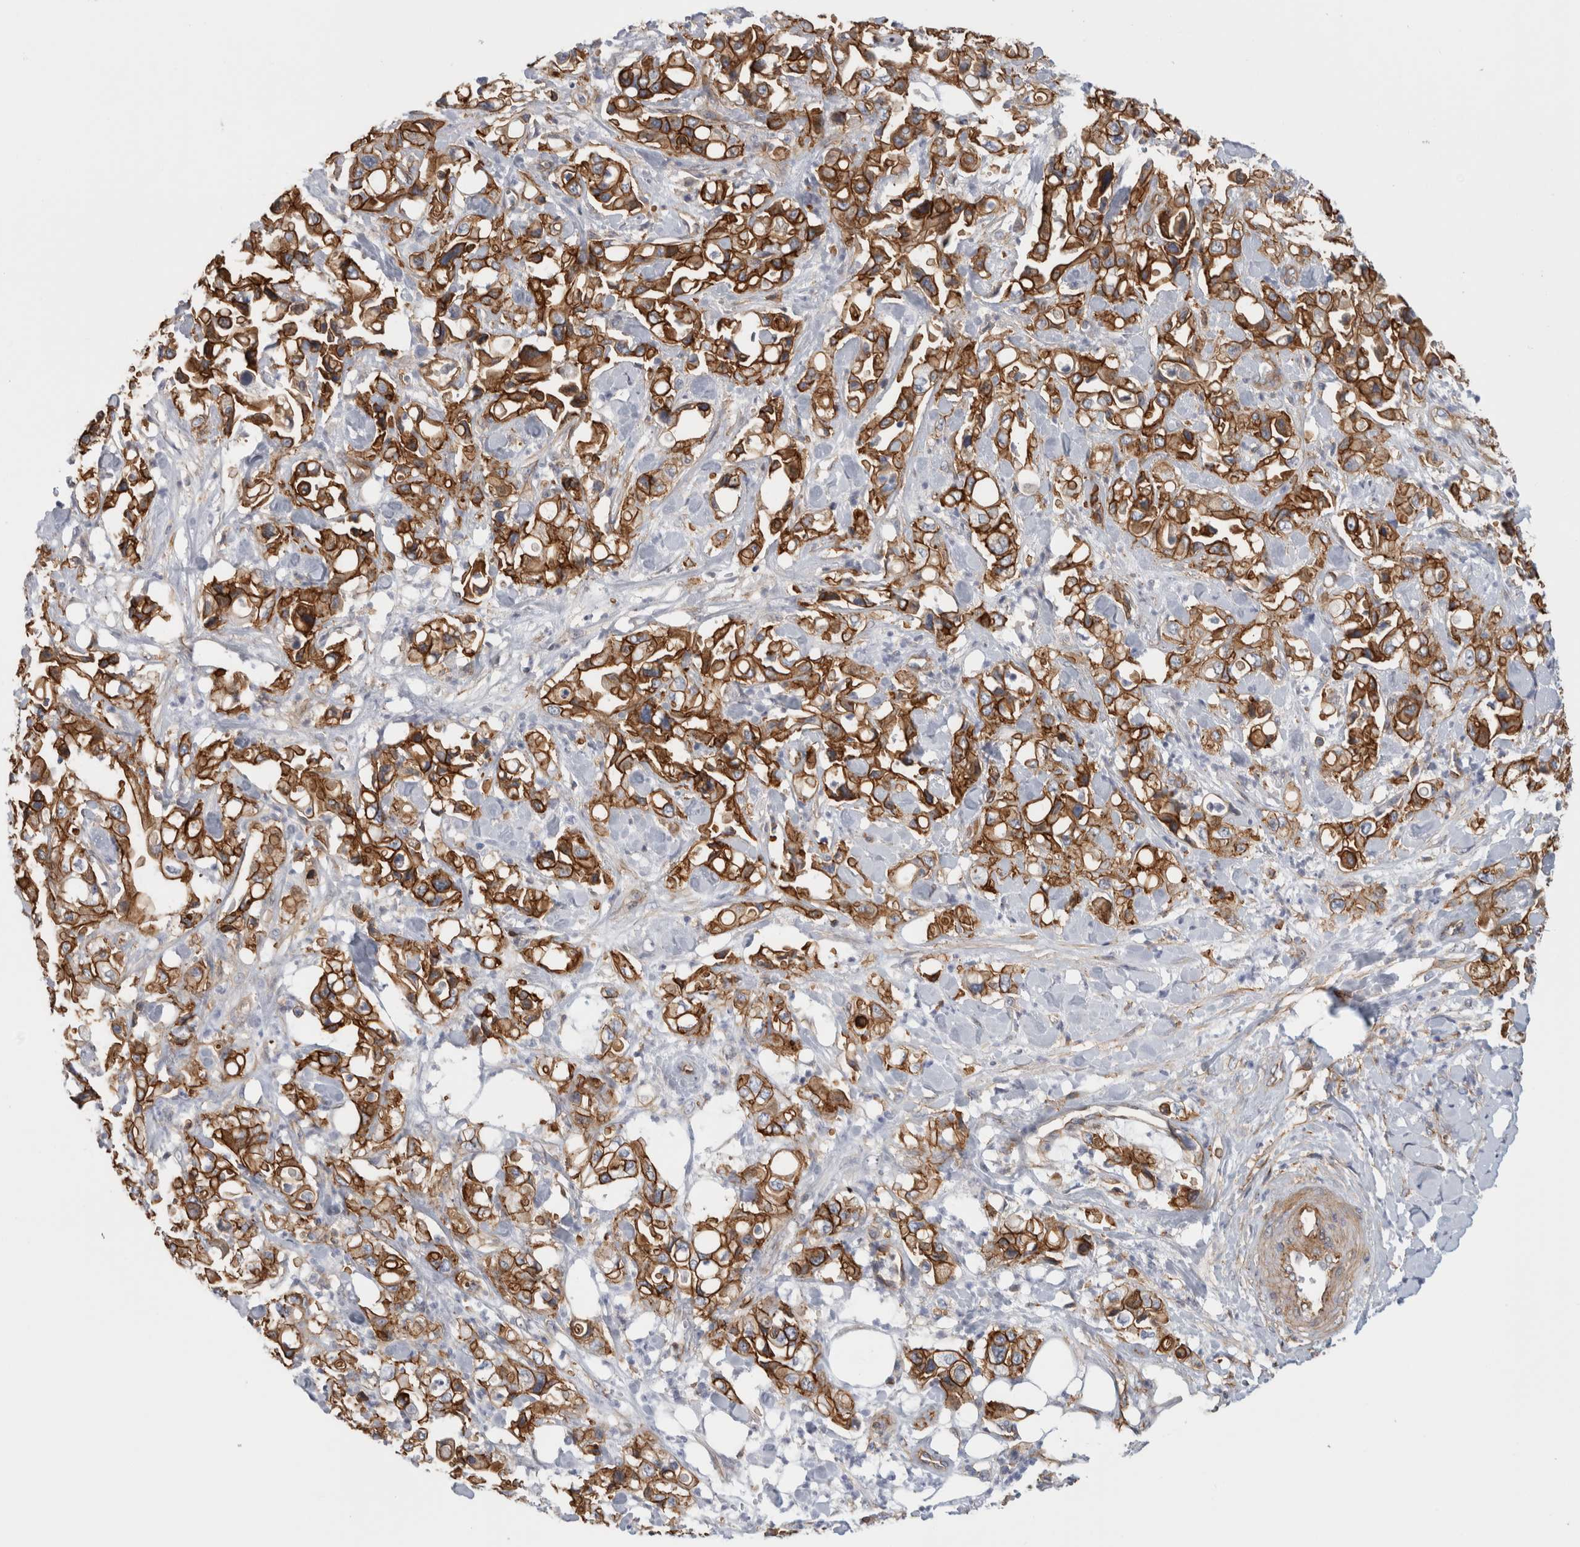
{"staining": {"intensity": "strong", "quantity": ">75%", "location": "cytoplasmic/membranous"}, "tissue": "pancreatic cancer", "cell_type": "Tumor cells", "image_type": "cancer", "snomed": [{"axis": "morphology", "description": "Adenocarcinoma, NOS"}, {"axis": "topography", "description": "Pancreas"}], "caption": "Immunohistochemistry (IHC) micrograph of neoplastic tissue: pancreatic adenocarcinoma stained using immunohistochemistry shows high levels of strong protein expression localized specifically in the cytoplasmic/membranous of tumor cells, appearing as a cytoplasmic/membranous brown color.", "gene": "AHNAK", "patient": {"sex": "male", "age": 70}}